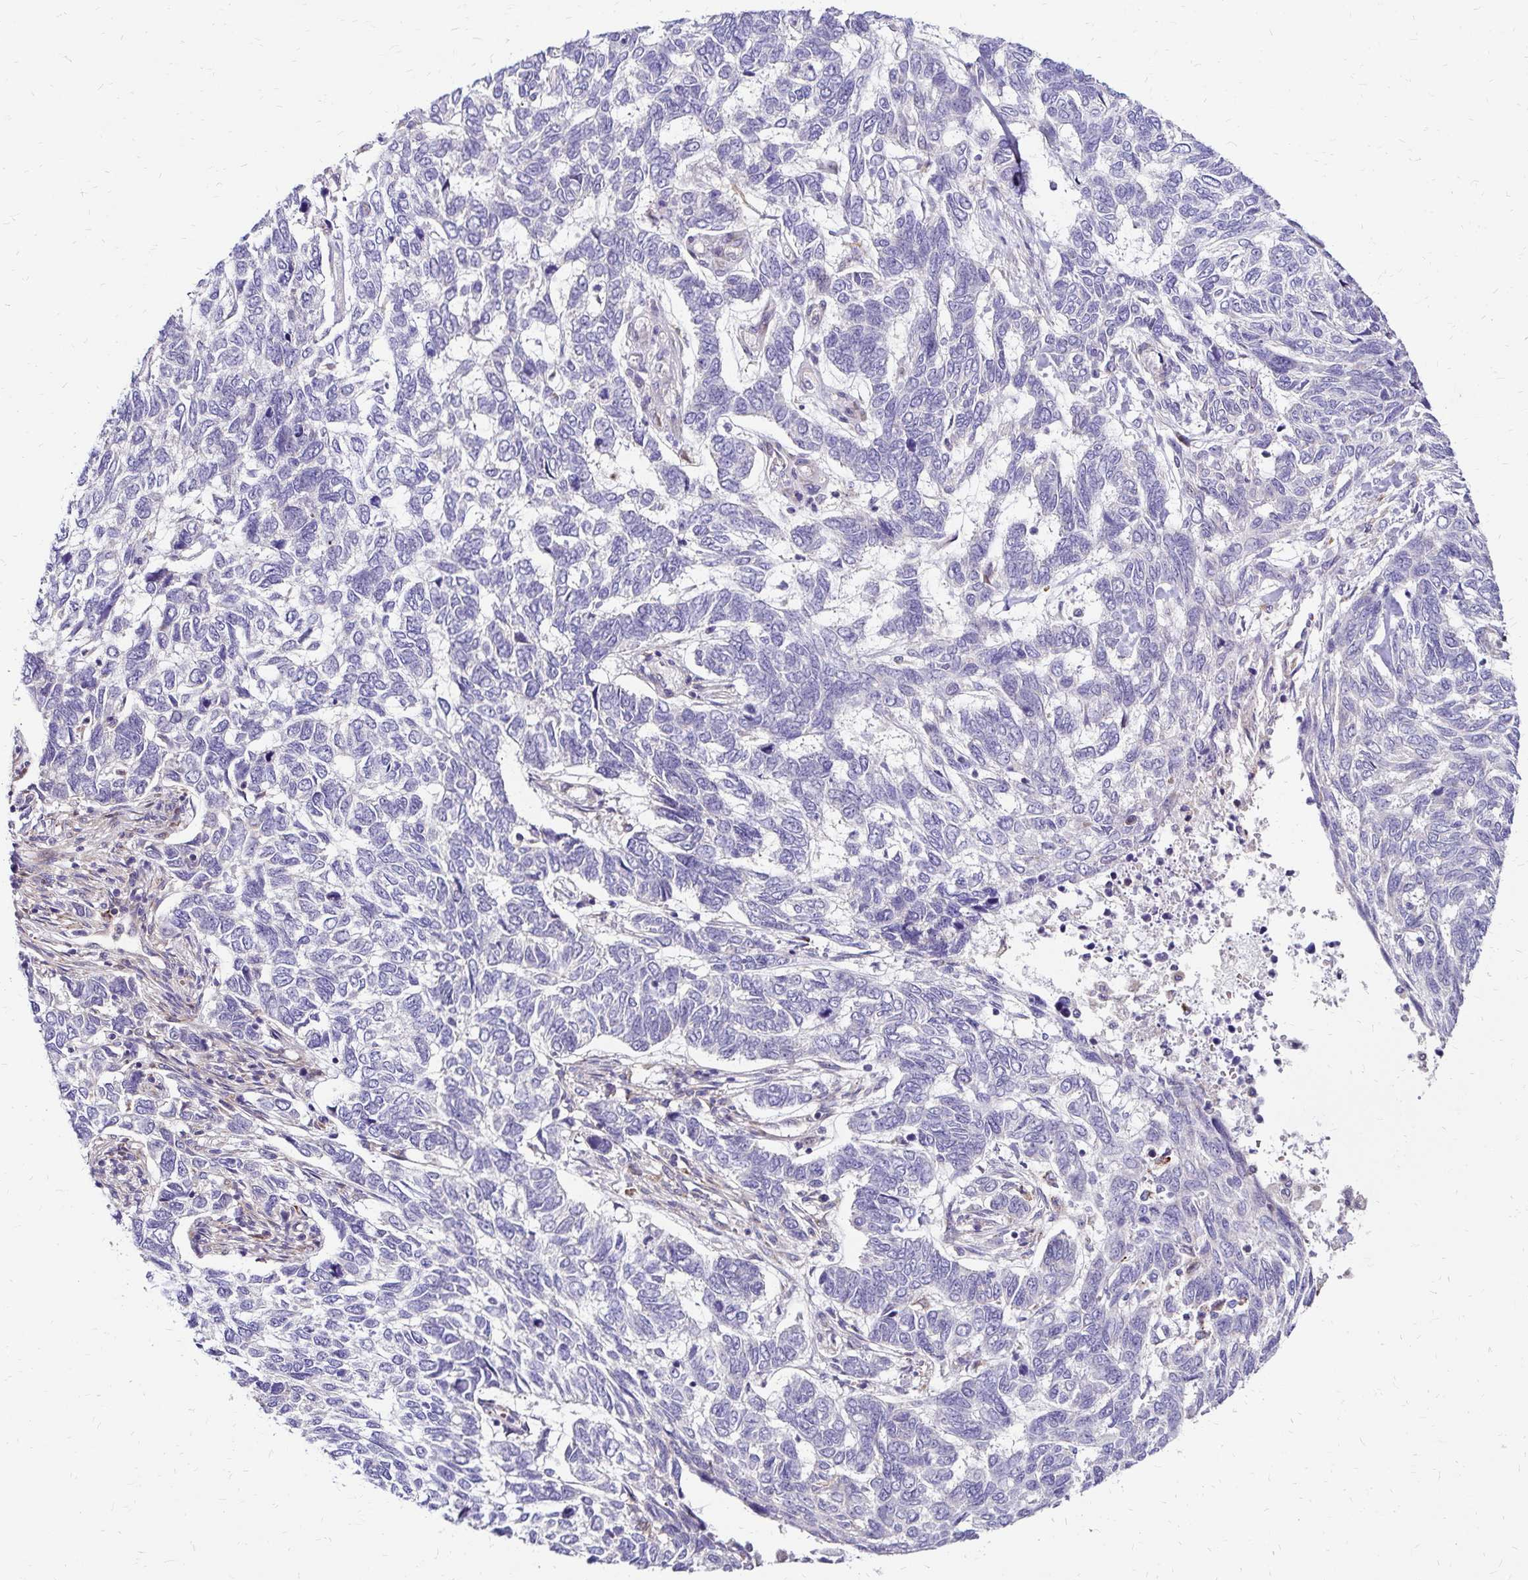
{"staining": {"intensity": "negative", "quantity": "none", "location": "none"}, "tissue": "skin cancer", "cell_type": "Tumor cells", "image_type": "cancer", "snomed": [{"axis": "morphology", "description": "Basal cell carcinoma"}, {"axis": "topography", "description": "Skin"}], "caption": "An IHC histopathology image of skin cancer (basal cell carcinoma) is shown. There is no staining in tumor cells of skin cancer (basal cell carcinoma).", "gene": "IDUA", "patient": {"sex": "female", "age": 65}}